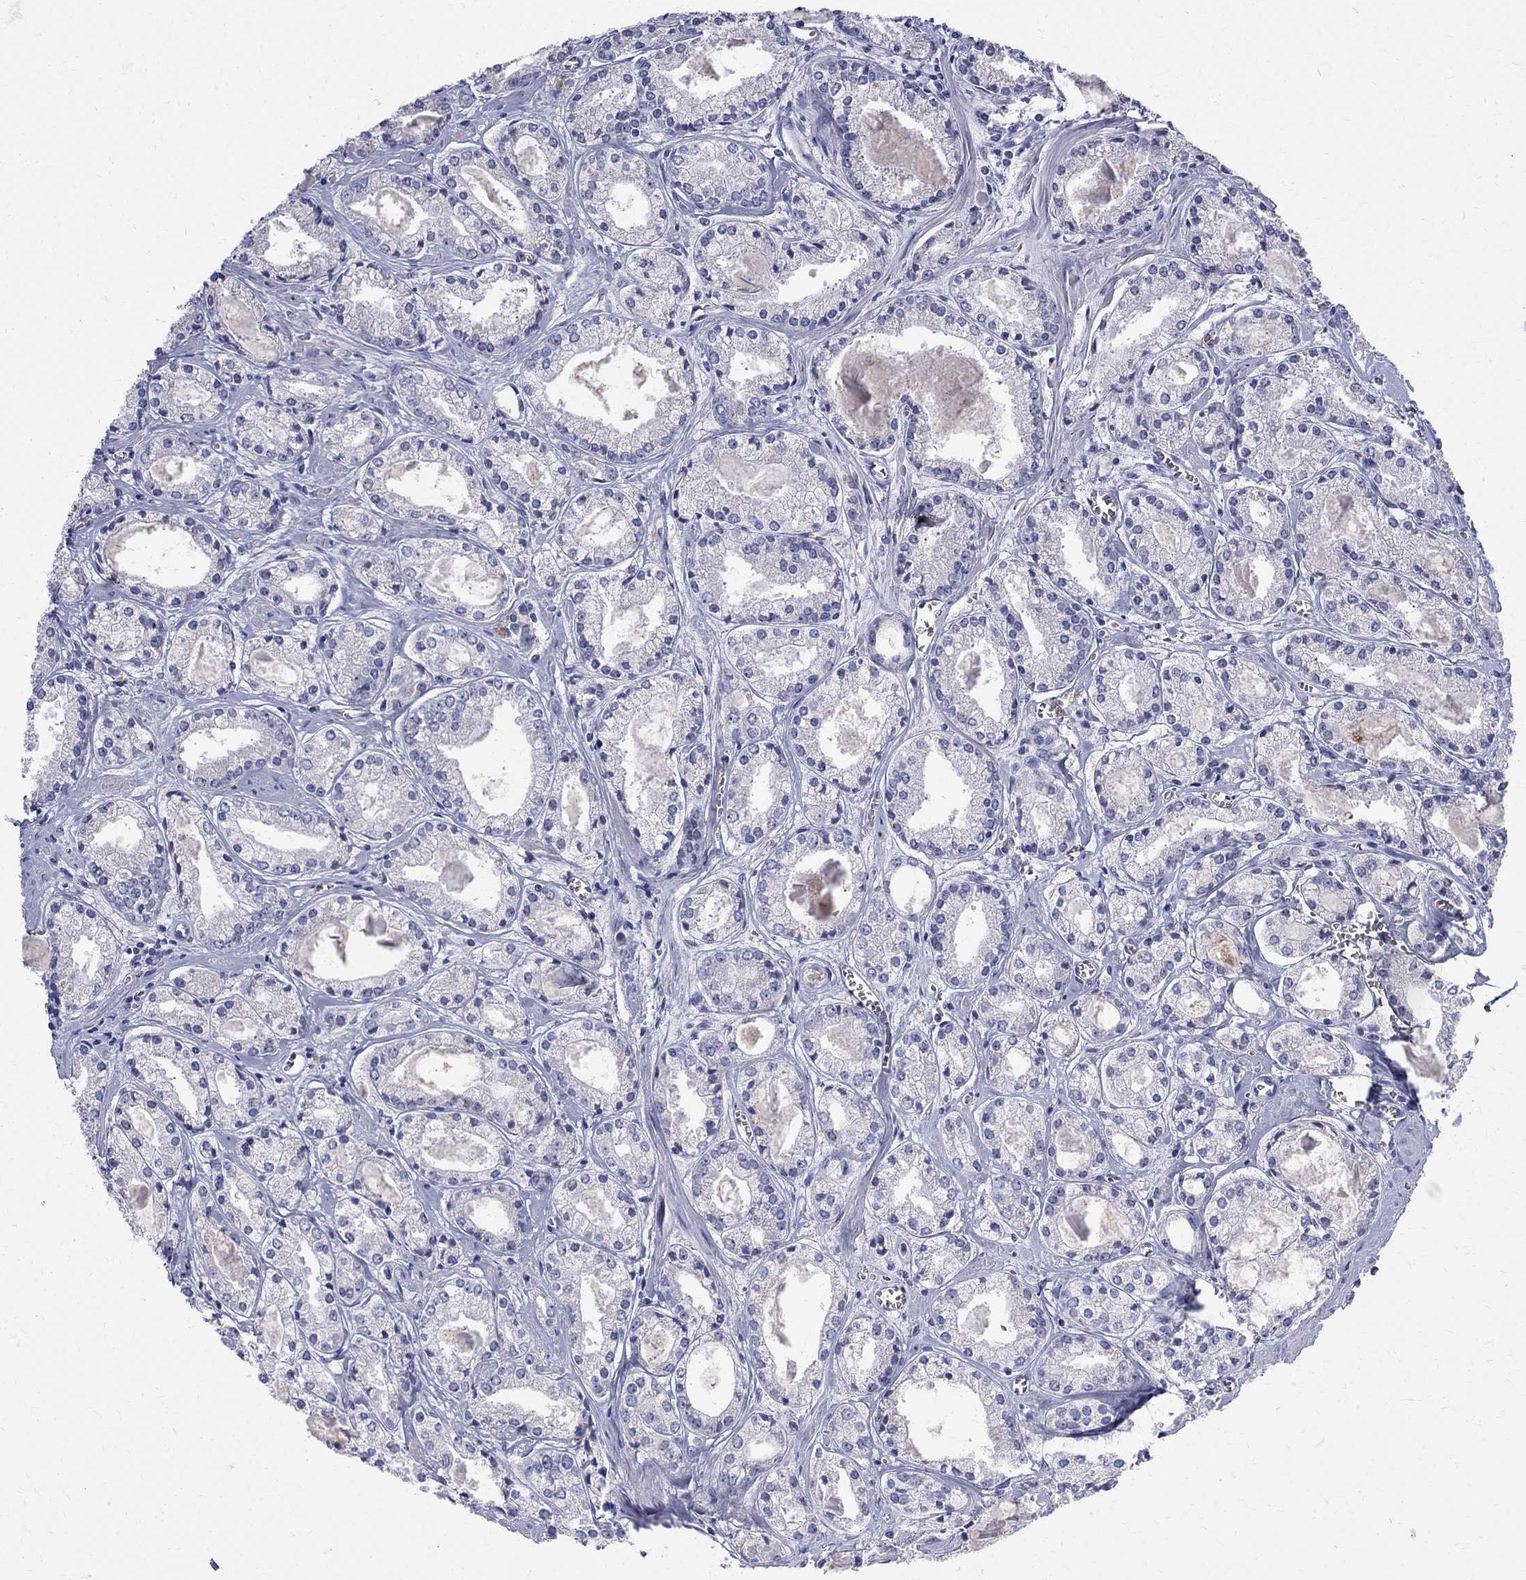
{"staining": {"intensity": "negative", "quantity": "none", "location": "none"}, "tissue": "prostate cancer", "cell_type": "Tumor cells", "image_type": "cancer", "snomed": [{"axis": "morphology", "description": "Adenocarcinoma, NOS"}, {"axis": "topography", "description": "Prostate"}], "caption": "The histopathology image exhibits no significant staining in tumor cells of prostate adenocarcinoma.", "gene": "AGER", "patient": {"sex": "male", "age": 72}}